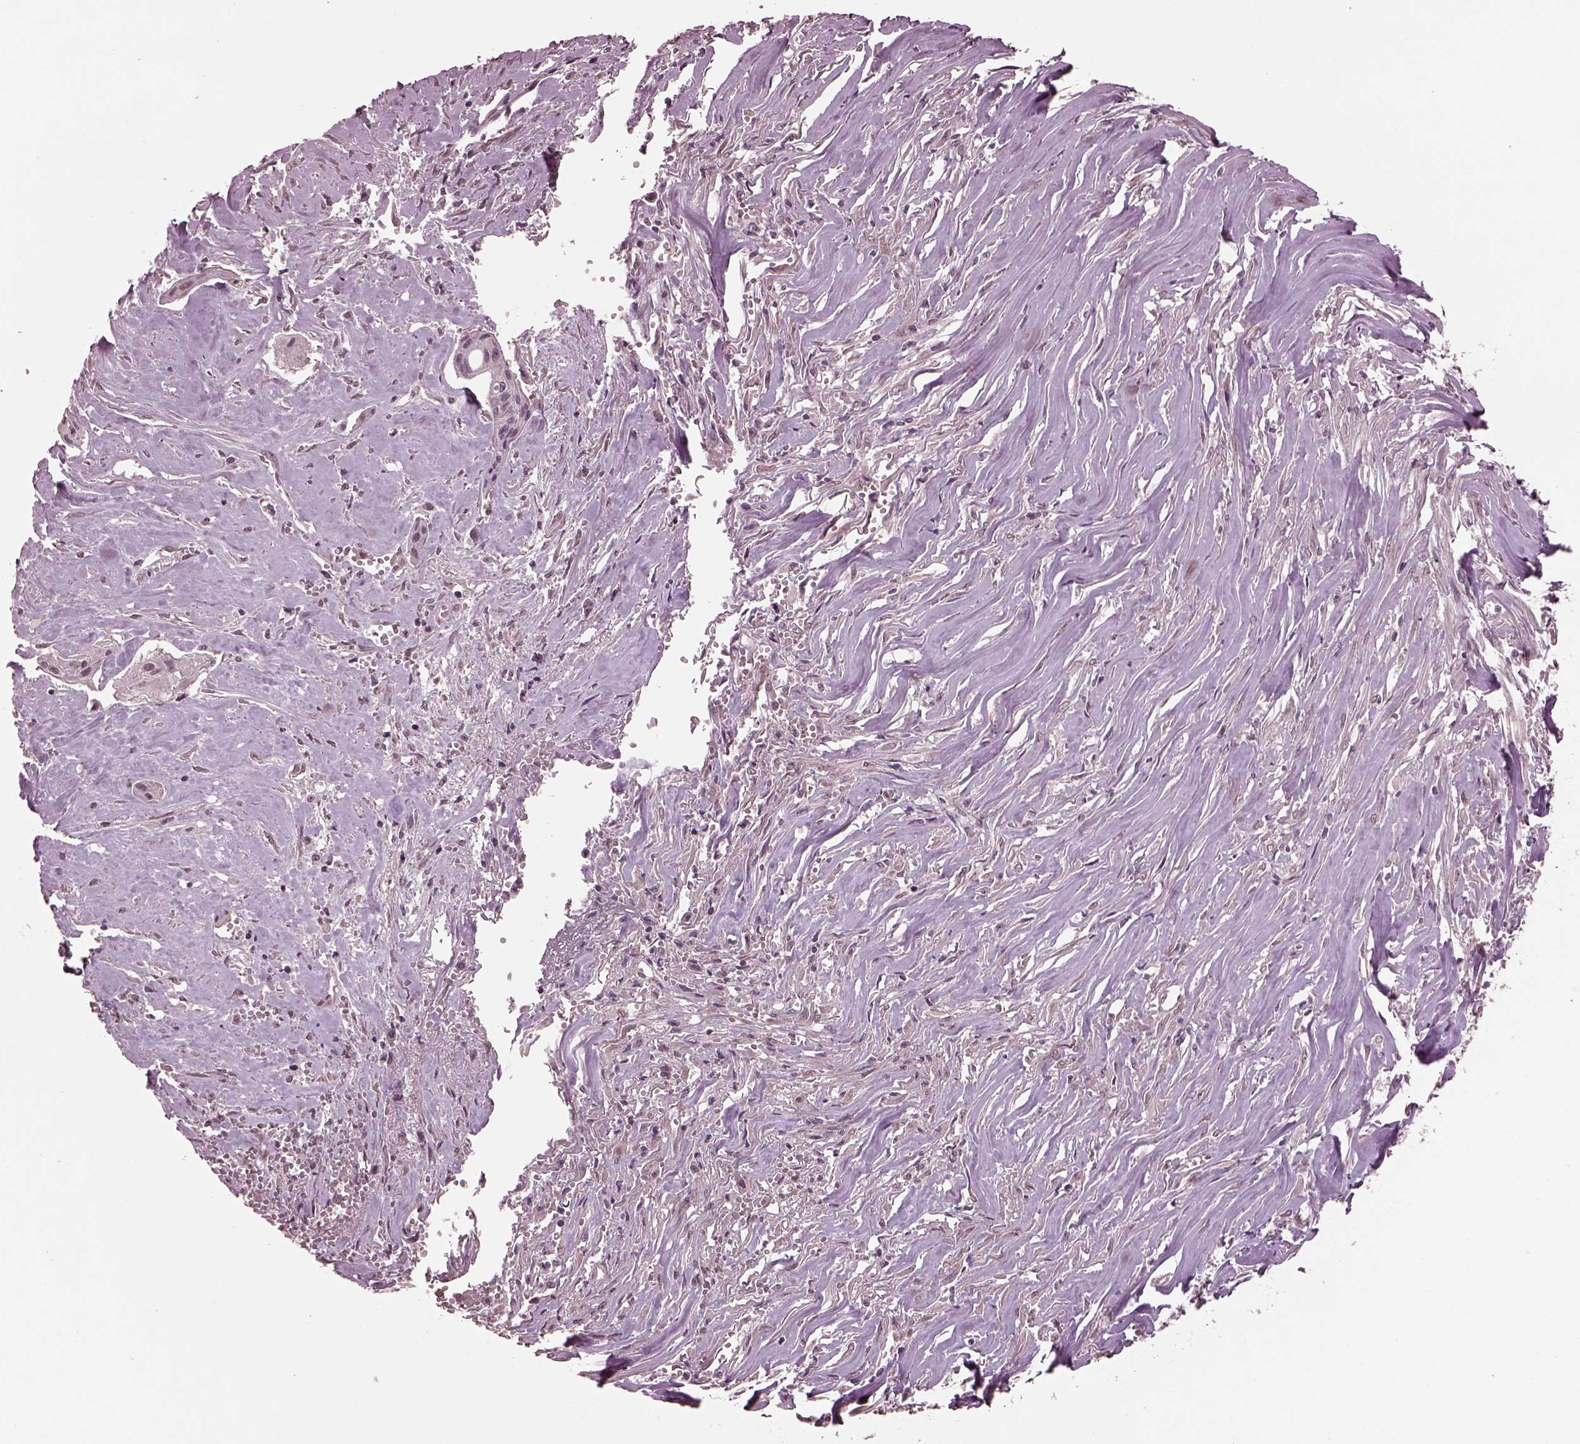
{"staining": {"intensity": "negative", "quantity": "none", "location": "none"}, "tissue": "cervical cancer", "cell_type": "Tumor cells", "image_type": "cancer", "snomed": [{"axis": "morphology", "description": "Squamous cell carcinoma, NOS"}, {"axis": "topography", "description": "Cervix"}], "caption": "A high-resolution micrograph shows IHC staining of cervical squamous cell carcinoma, which shows no significant staining in tumor cells.", "gene": "IL18RAP", "patient": {"sex": "female", "age": 49}}